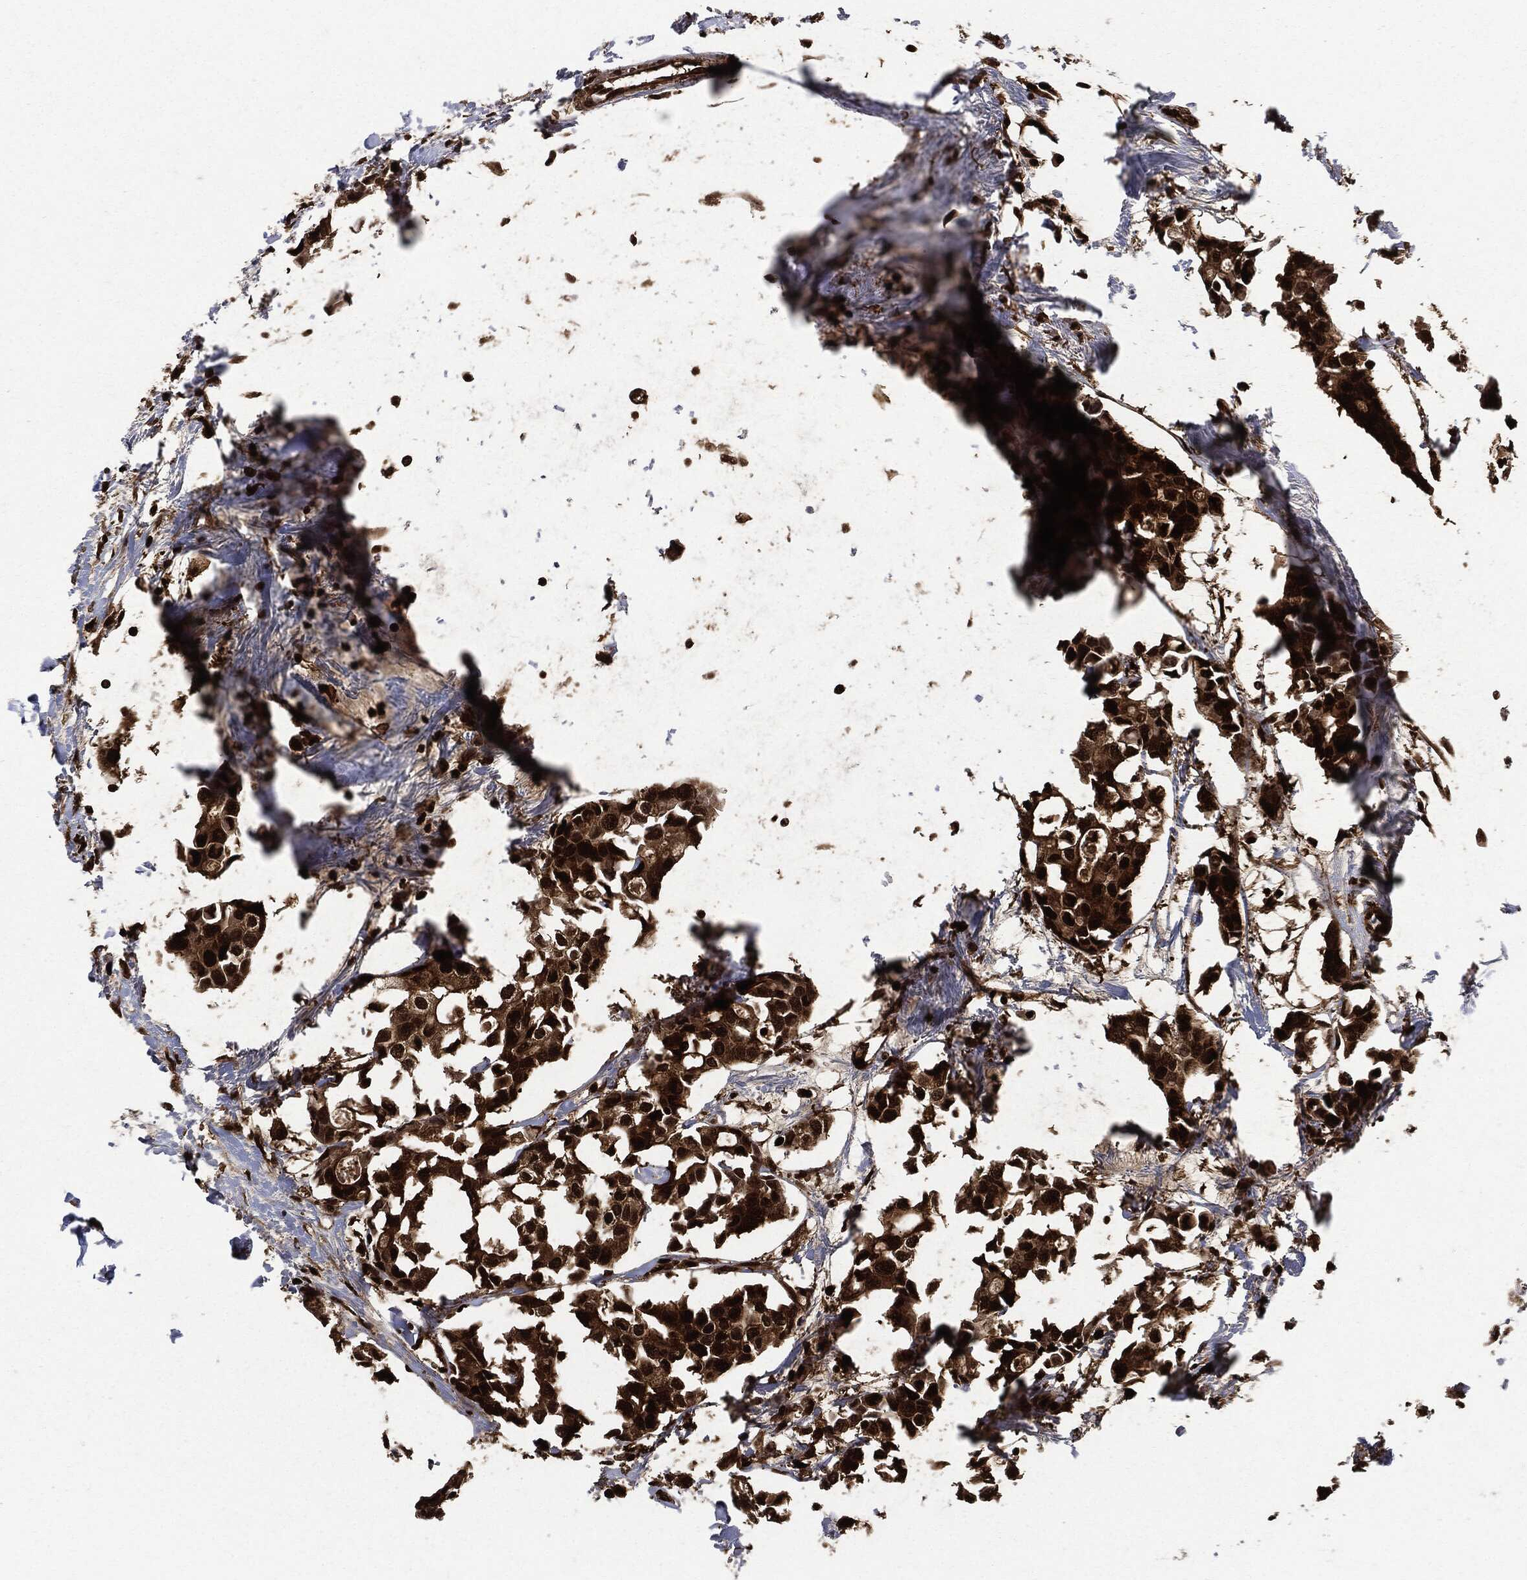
{"staining": {"intensity": "strong", "quantity": ">75%", "location": "cytoplasmic/membranous,nuclear"}, "tissue": "breast cancer", "cell_type": "Tumor cells", "image_type": "cancer", "snomed": [{"axis": "morphology", "description": "Duct carcinoma"}, {"axis": "topography", "description": "Breast"}], "caption": "This image displays immunohistochemistry (IHC) staining of human breast cancer (infiltrating ductal carcinoma), with high strong cytoplasmic/membranous and nuclear positivity in approximately >75% of tumor cells.", "gene": "YWHAB", "patient": {"sex": "female", "age": 83}}